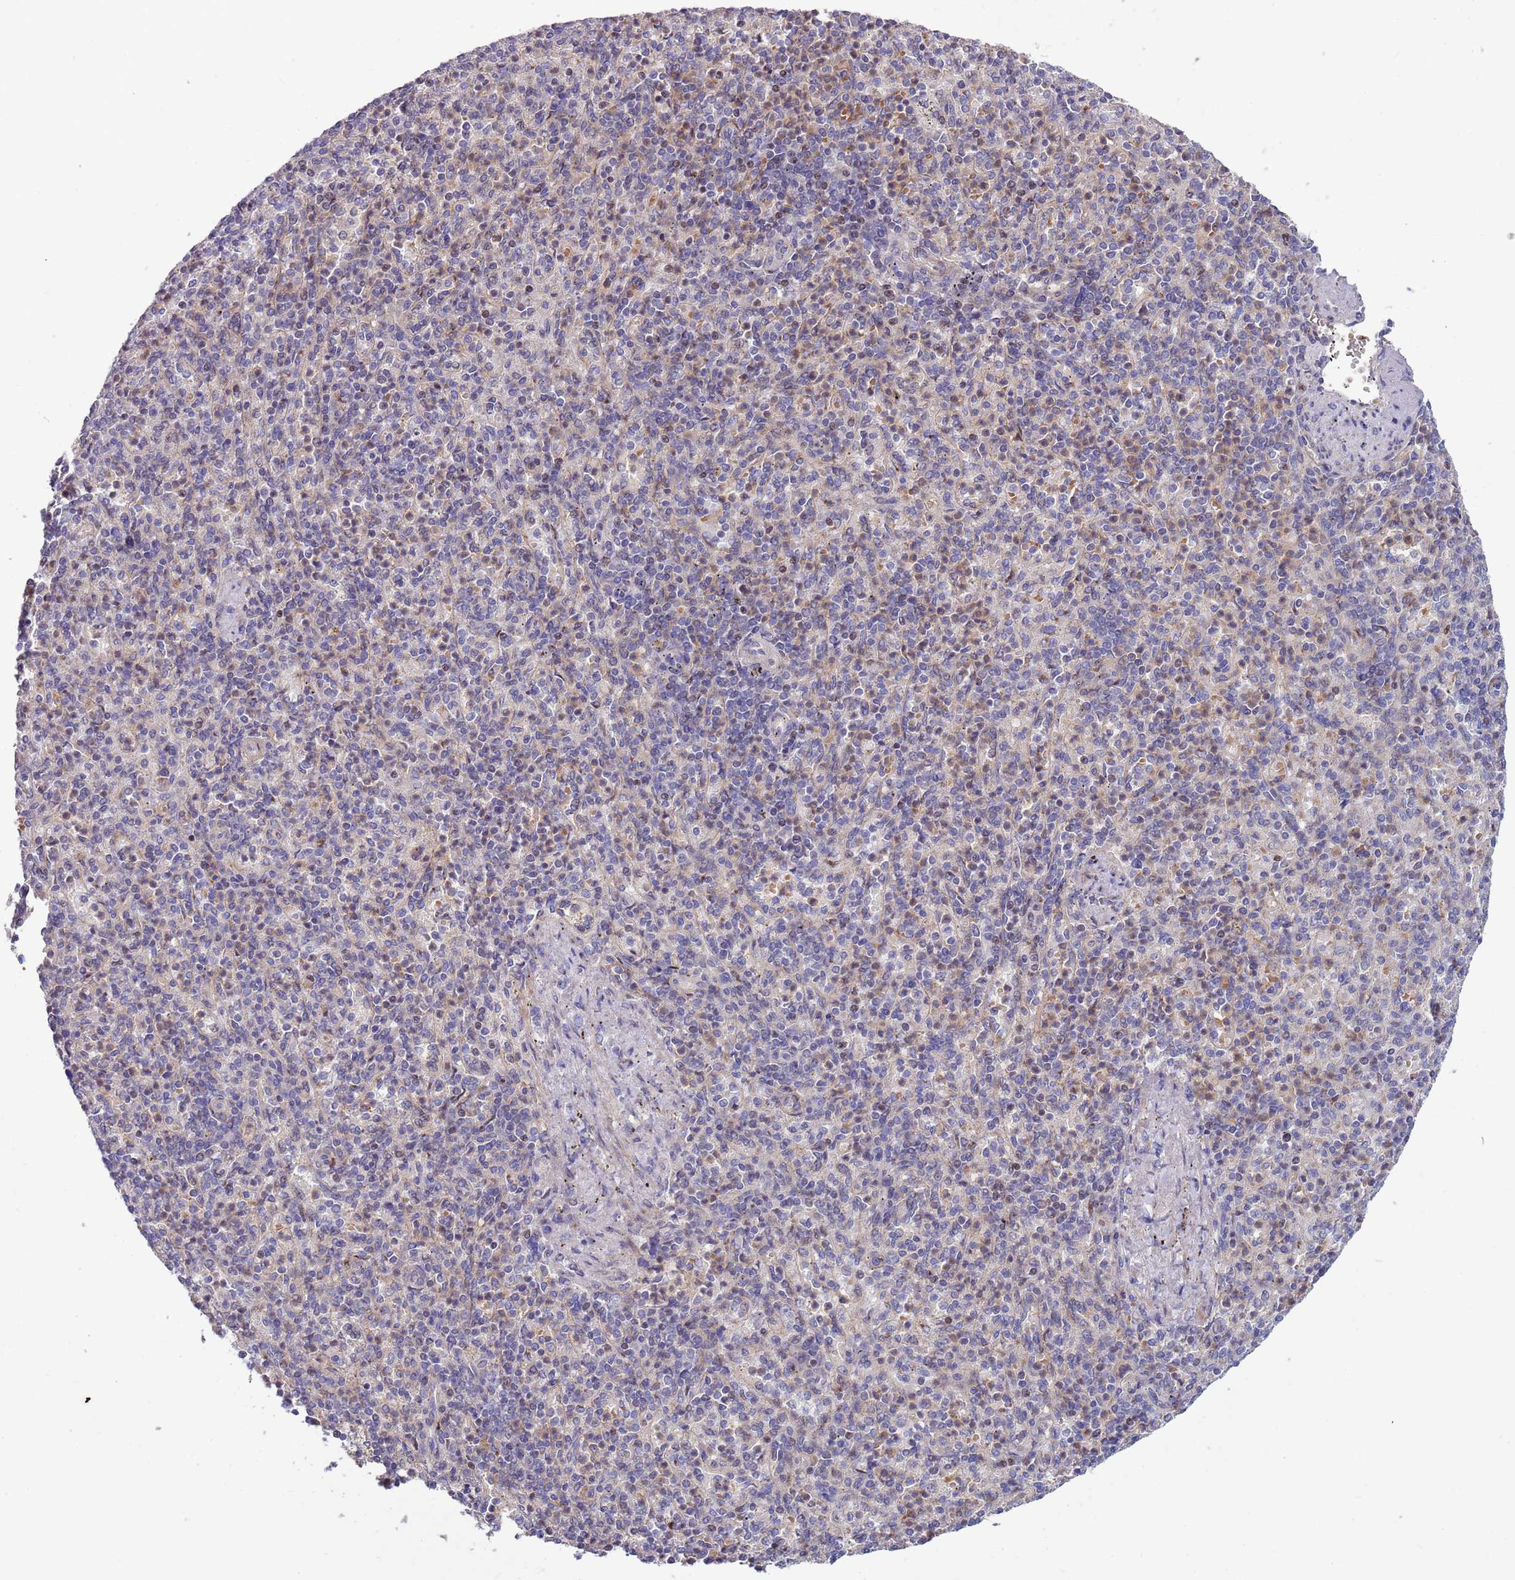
{"staining": {"intensity": "weak", "quantity": "<25%", "location": "cytoplasmic/membranous"}, "tissue": "spleen", "cell_type": "Cells in red pulp", "image_type": "normal", "snomed": [{"axis": "morphology", "description": "Normal tissue, NOS"}, {"axis": "topography", "description": "Spleen"}], "caption": "Immunohistochemistry (IHC) image of benign human spleen stained for a protein (brown), which demonstrates no expression in cells in red pulp. (DAB (3,3'-diaminobenzidine) IHC, high magnification).", "gene": "ITGB6", "patient": {"sex": "female", "age": 74}}